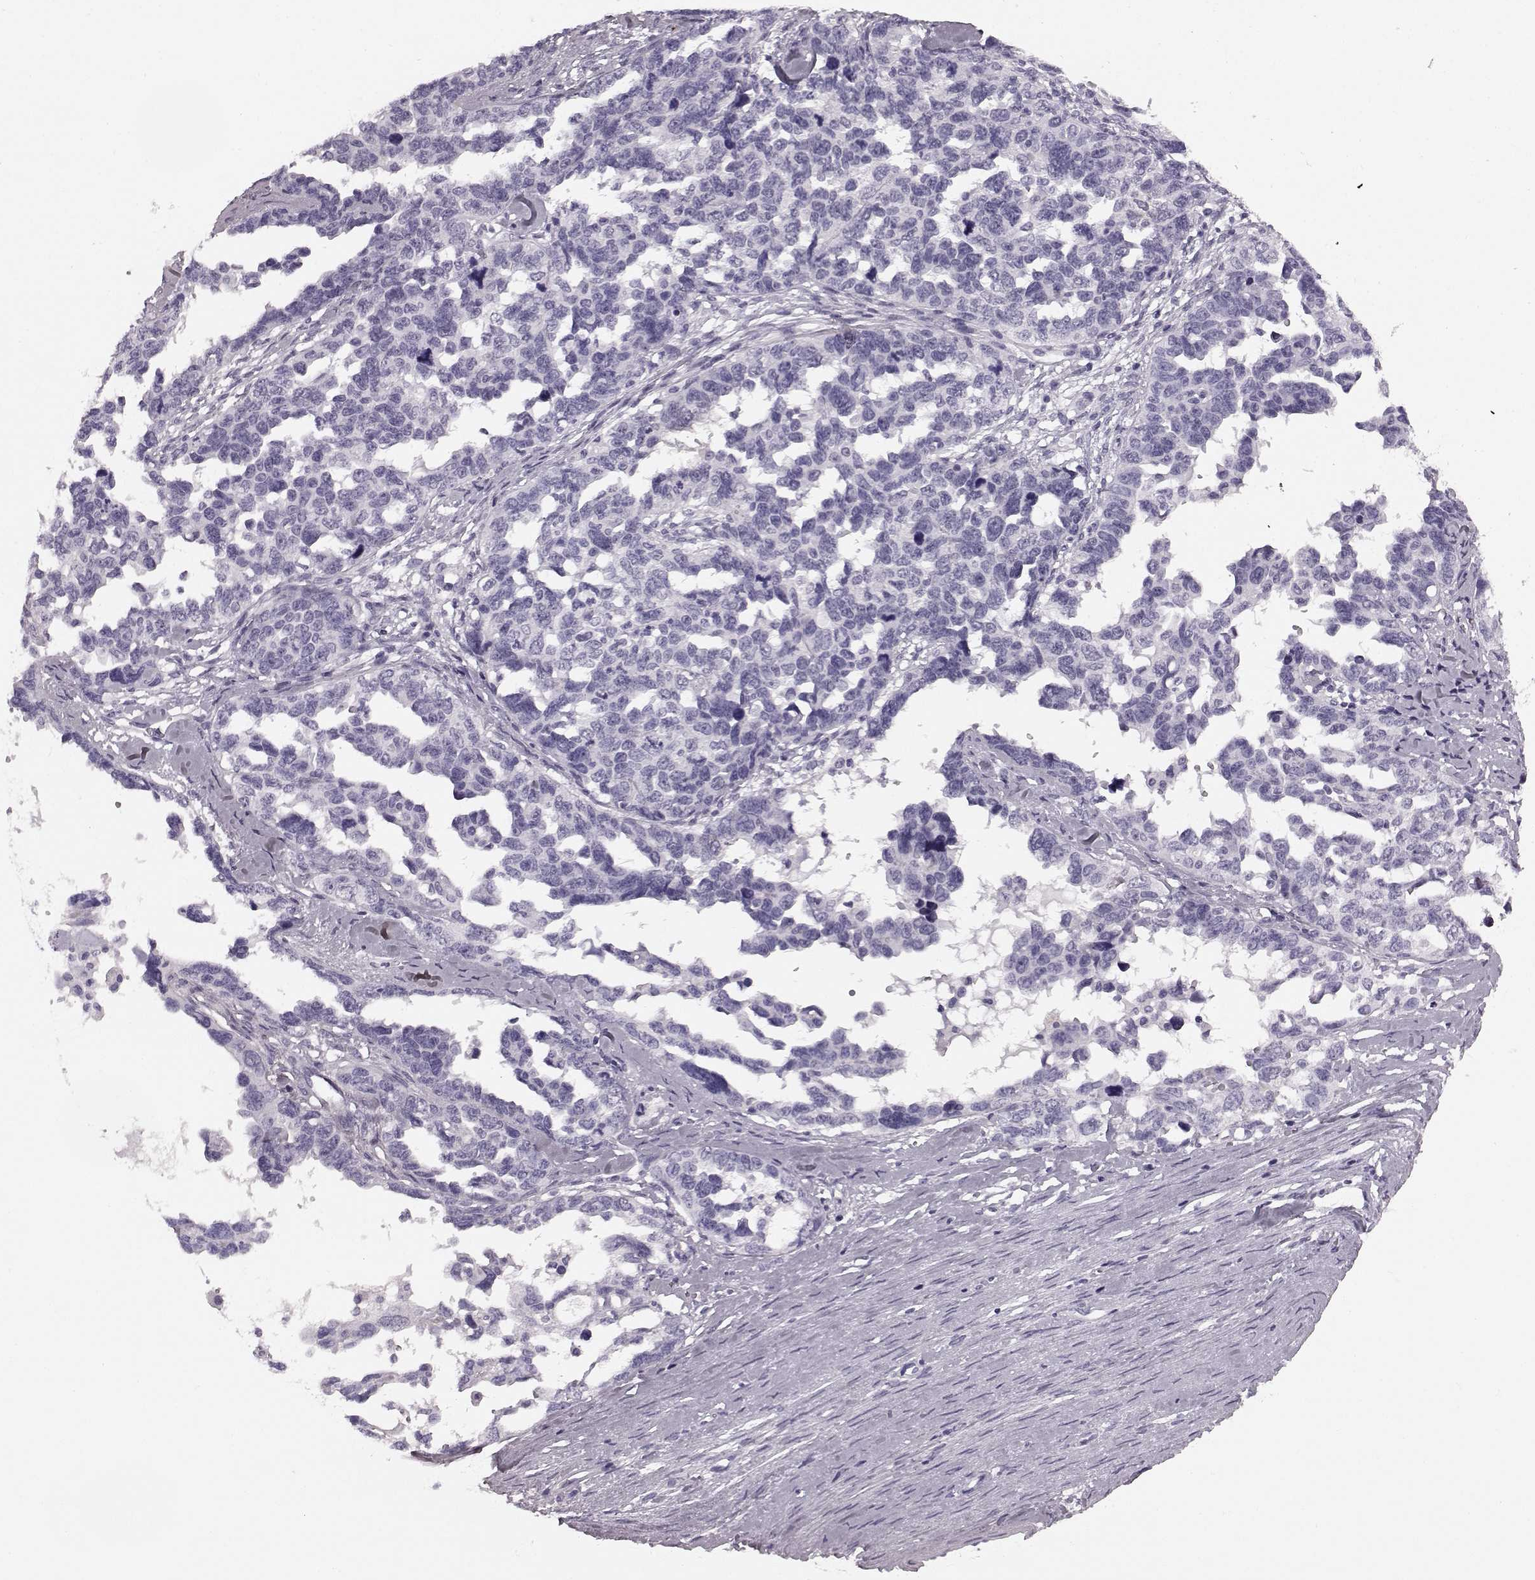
{"staining": {"intensity": "negative", "quantity": "none", "location": "none"}, "tissue": "ovarian cancer", "cell_type": "Tumor cells", "image_type": "cancer", "snomed": [{"axis": "morphology", "description": "Cystadenocarcinoma, serous, NOS"}, {"axis": "topography", "description": "Ovary"}], "caption": "Tumor cells show no significant protein expression in ovarian cancer (serous cystadenocarcinoma). The staining is performed using DAB (3,3'-diaminobenzidine) brown chromogen with nuclei counter-stained in using hematoxylin.", "gene": "AIPL1", "patient": {"sex": "female", "age": 69}}